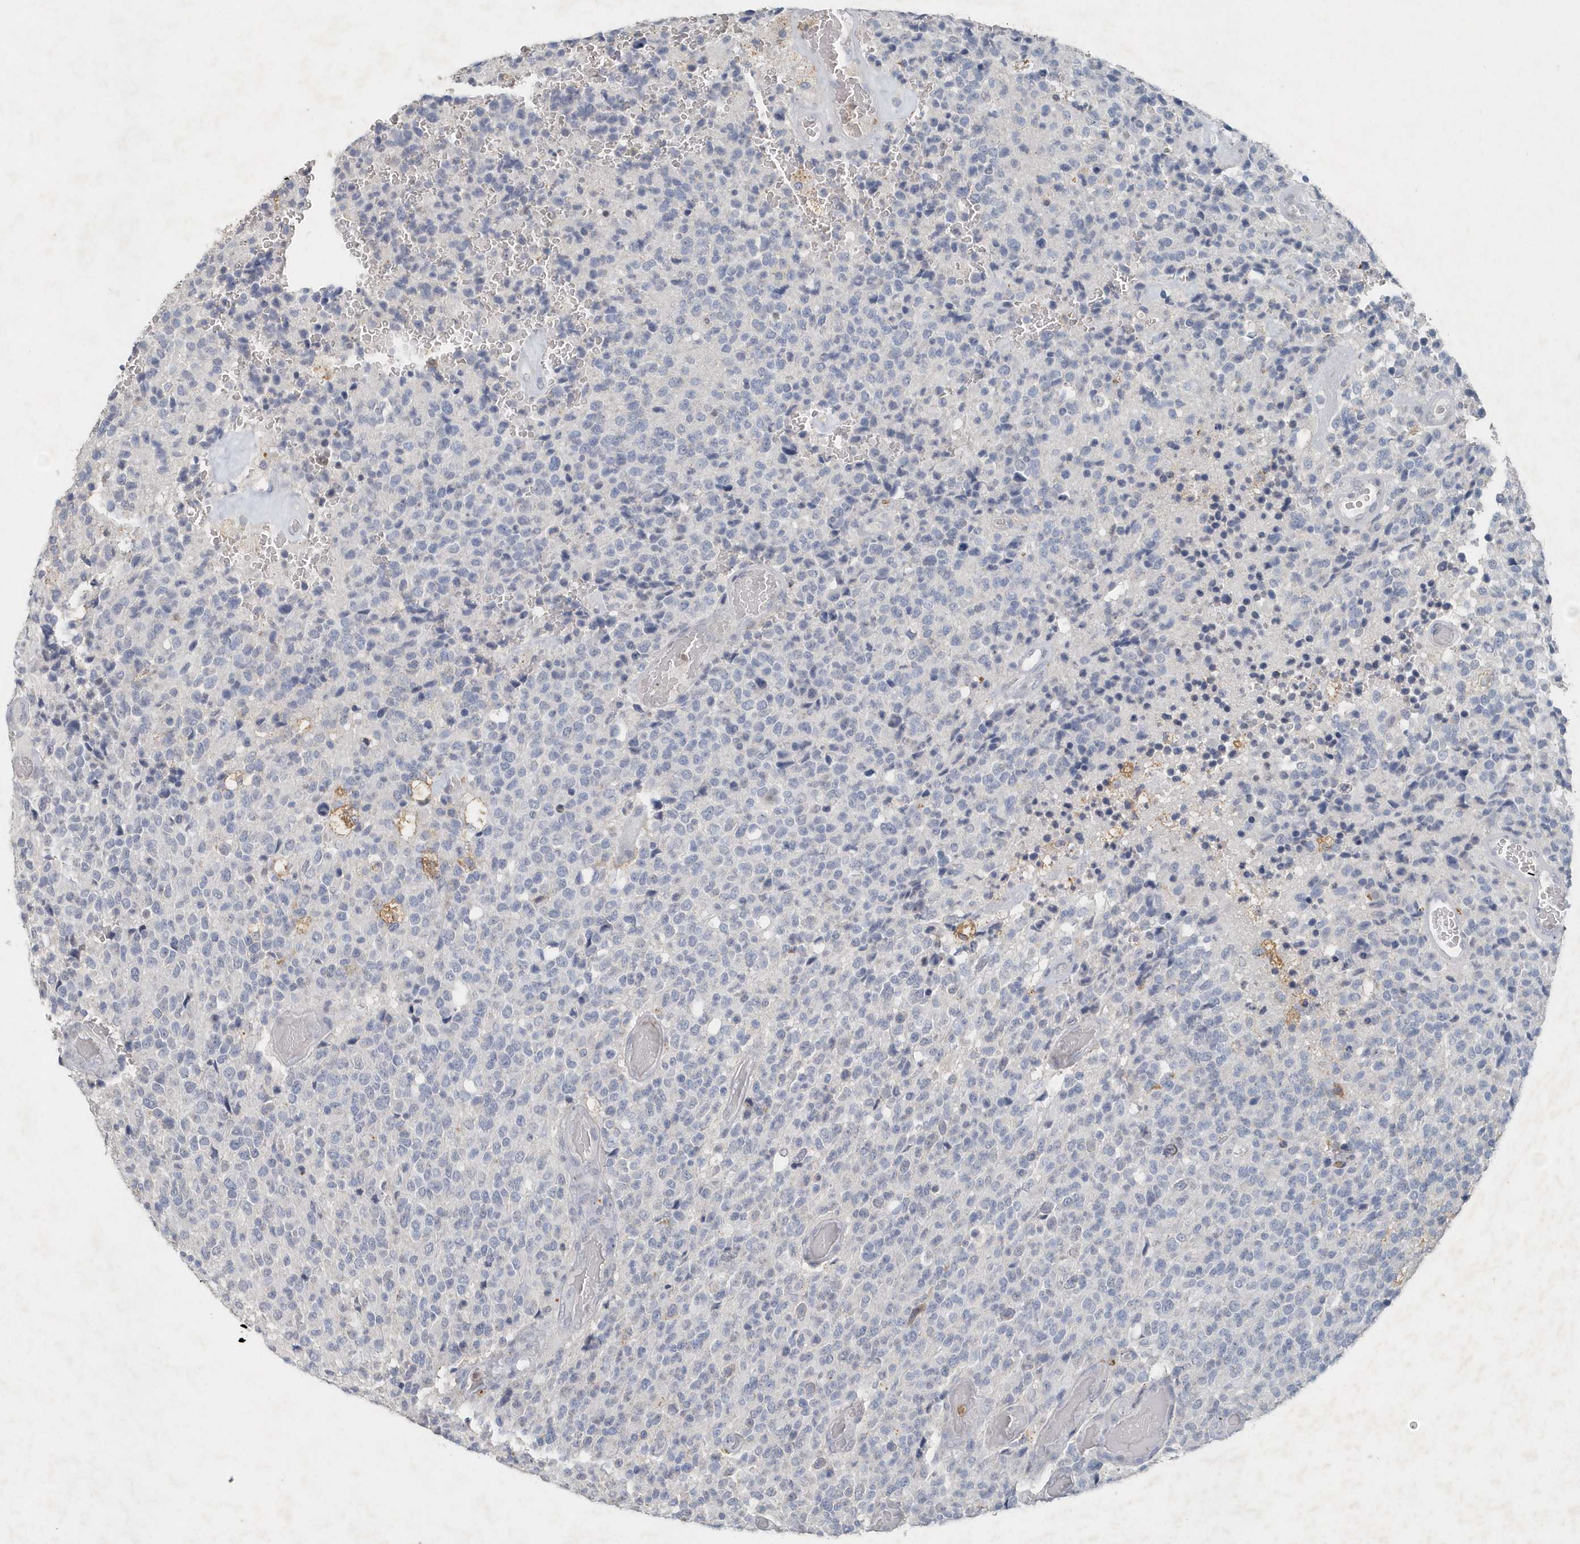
{"staining": {"intensity": "negative", "quantity": "none", "location": "none"}, "tissue": "glioma", "cell_type": "Tumor cells", "image_type": "cancer", "snomed": [{"axis": "morphology", "description": "Glioma, malignant, High grade"}, {"axis": "topography", "description": "pancreas cauda"}], "caption": "High magnification brightfield microscopy of glioma stained with DAB (3,3'-diaminobenzidine) (brown) and counterstained with hematoxylin (blue): tumor cells show no significant expression.", "gene": "PDCD1", "patient": {"sex": "male", "age": 60}}